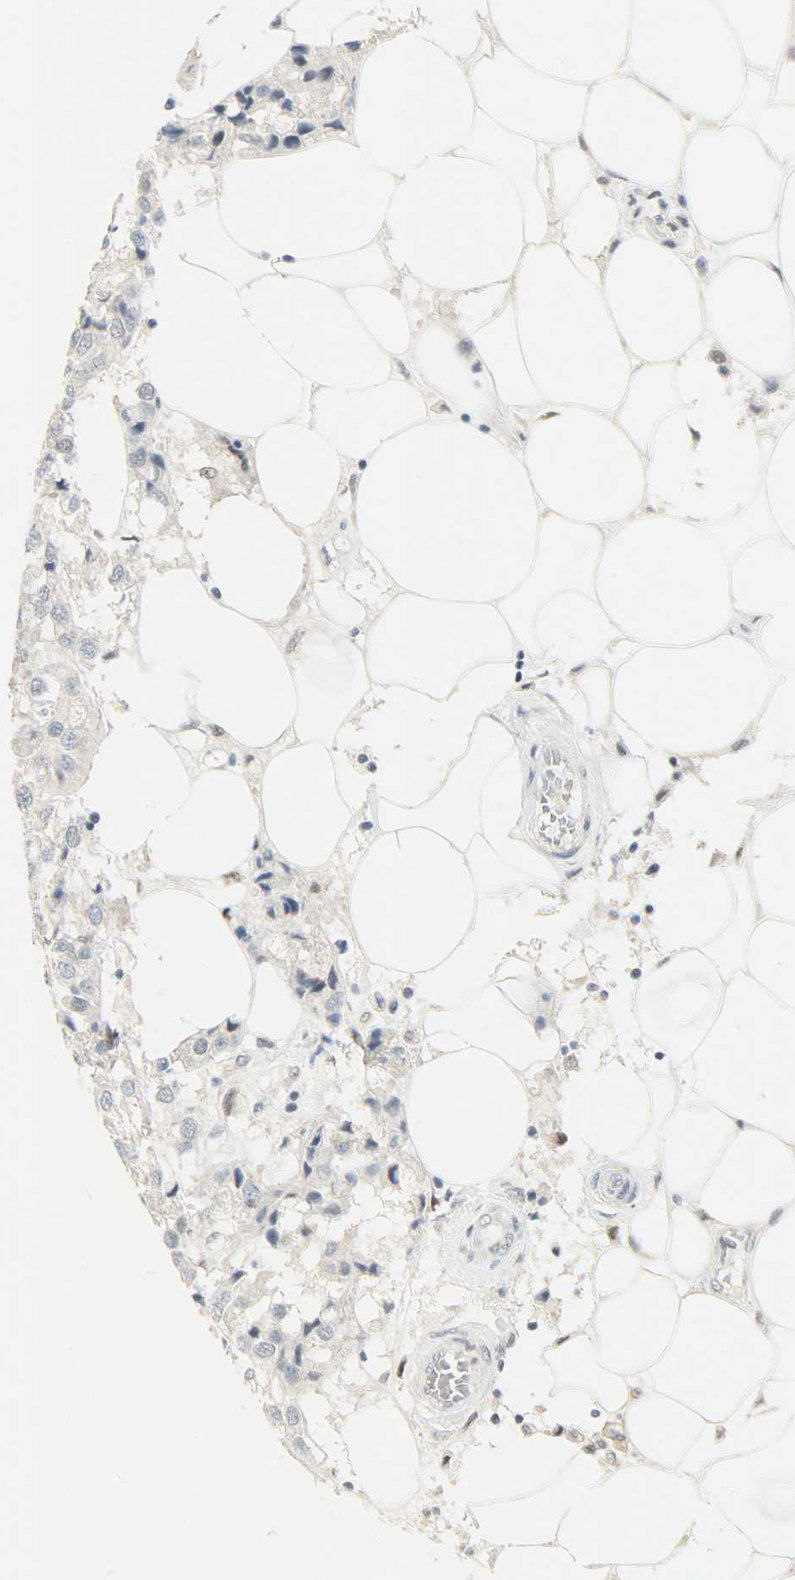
{"staining": {"intensity": "weak", "quantity": ">75%", "location": "cytoplasmic/membranous"}, "tissue": "breast cancer", "cell_type": "Tumor cells", "image_type": "cancer", "snomed": [{"axis": "morphology", "description": "Duct carcinoma"}, {"axis": "topography", "description": "Breast"}], "caption": "An image showing weak cytoplasmic/membranous expression in about >75% of tumor cells in intraductal carcinoma (breast), as visualized by brown immunohistochemical staining.", "gene": "PPARG", "patient": {"sex": "female", "age": 80}}